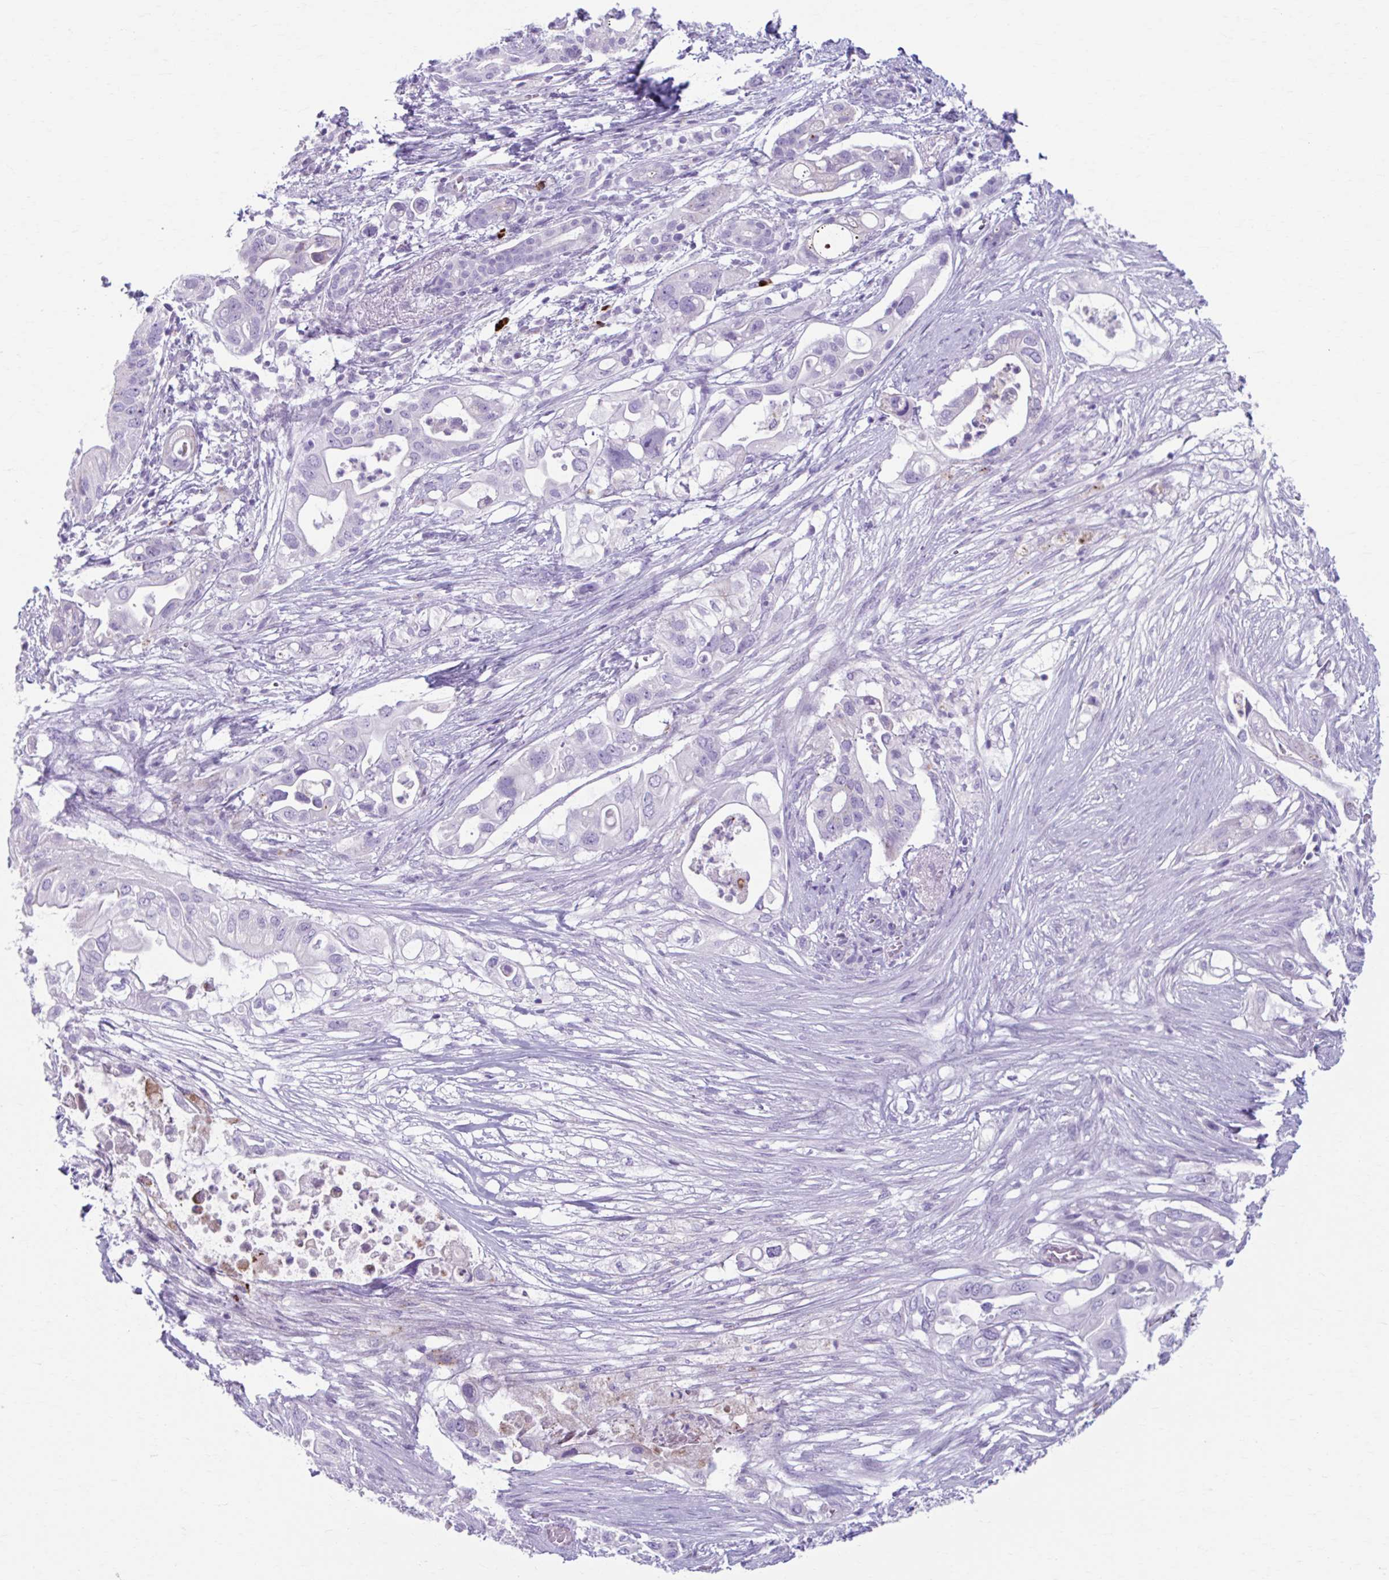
{"staining": {"intensity": "negative", "quantity": "none", "location": "none"}, "tissue": "pancreatic cancer", "cell_type": "Tumor cells", "image_type": "cancer", "snomed": [{"axis": "morphology", "description": "Adenocarcinoma, NOS"}, {"axis": "topography", "description": "Pancreas"}], "caption": "There is no significant expression in tumor cells of adenocarcinoma (pancreatic). (Stains: DAB (3,3'-diaminobenzidine) immunohistochemistry with hematoxylin counter stain, Microscopy: brightfield microscopy at high magnification).", "gene": "C12orf71", "patient": {"sex": "female", "age": 72}}